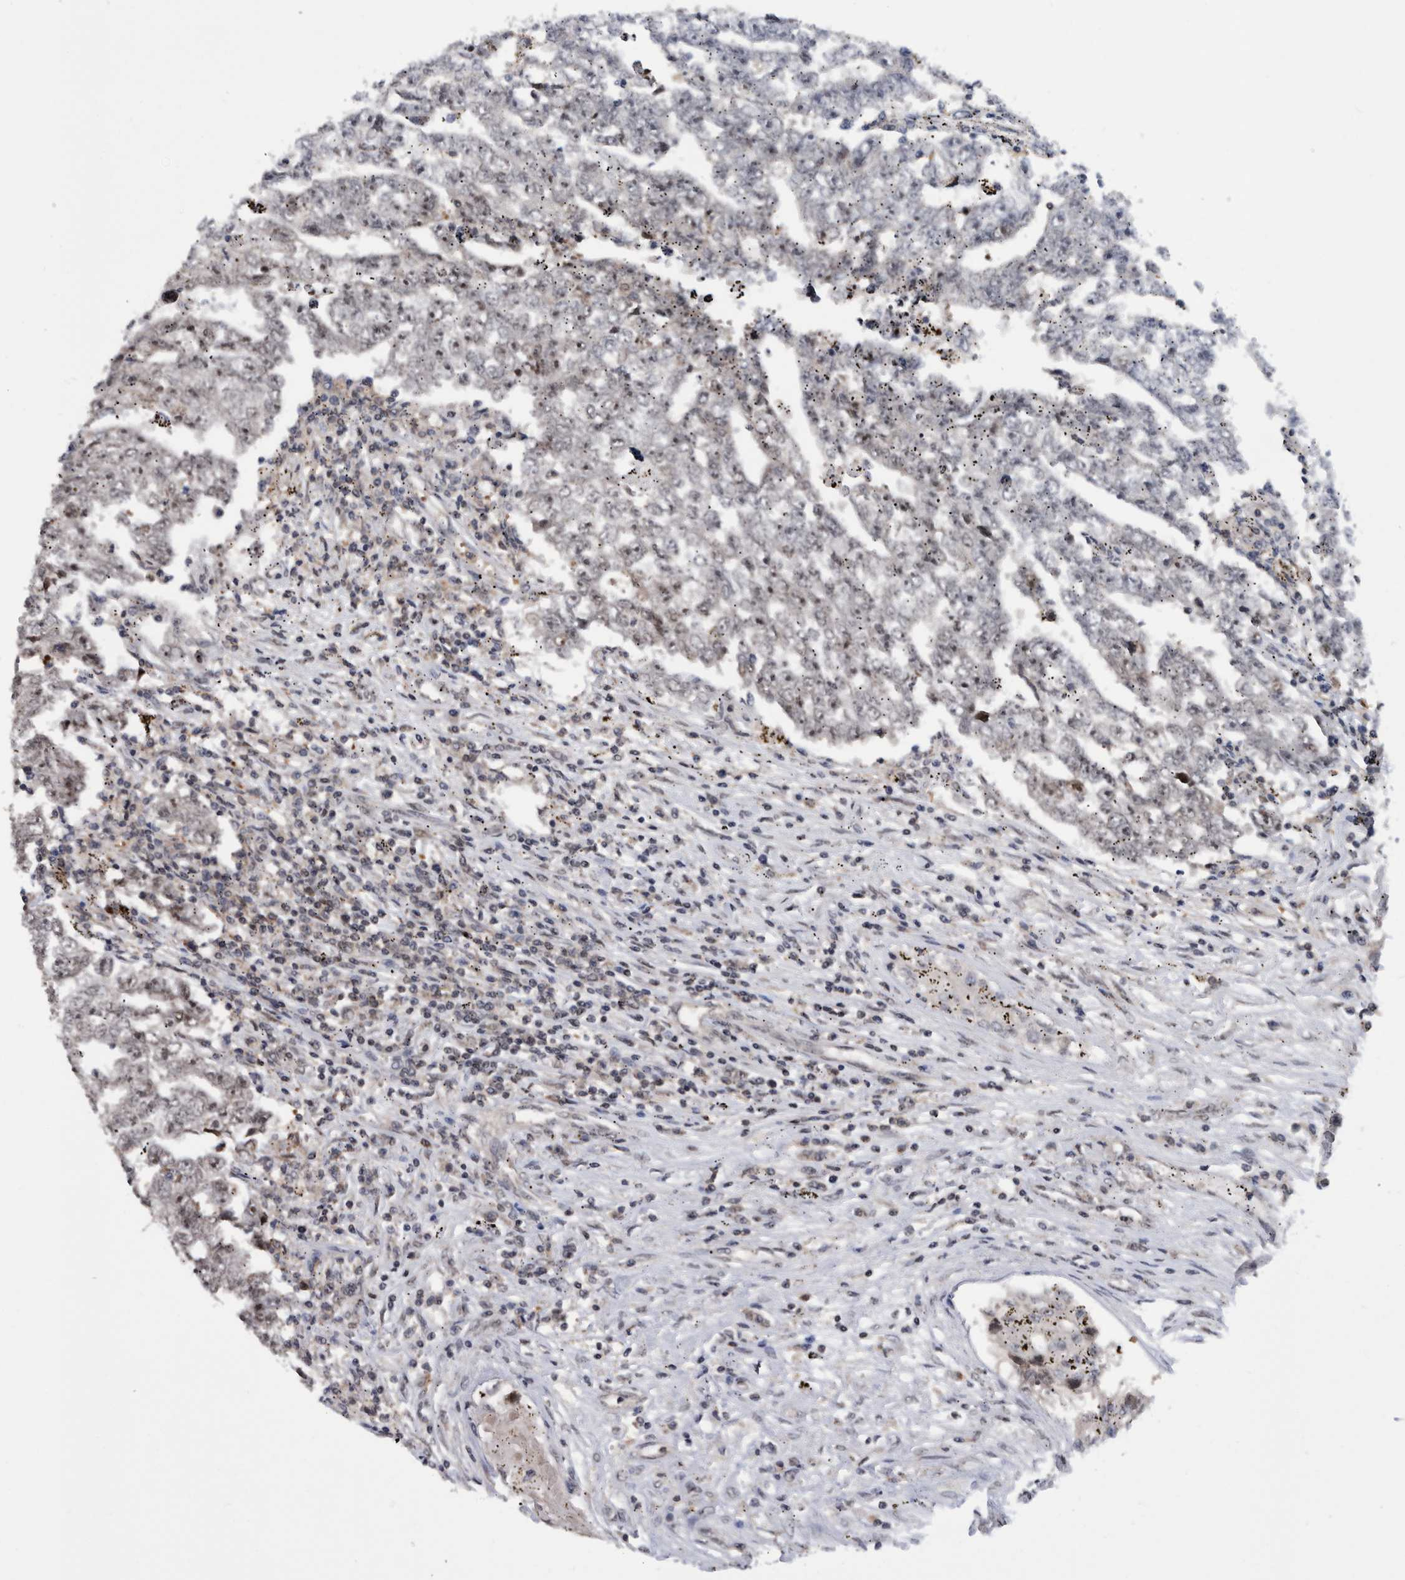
{"staining": {"intensity": "strong", "quantity": "25%-75%", "location": "nuclear"}, "tissue": "testis cancer", "cell_type": "Tumor cells", "image_type": "cancer", "snomed": [{"axis": "morphology", "description": "Carcinoma, Embryonal, NOS"}, {"axis": "topography", "description": "Testis"}], "caption": "DAB (3,3'-diaminobenzidine) immunohistochemical staining of human testis cancer demonstrates strong nuclear protein positivity in approximately 25%-75% of tumor cells.", "gene": "ZNF260", "patient": {"sex": "male", "age": 25}}